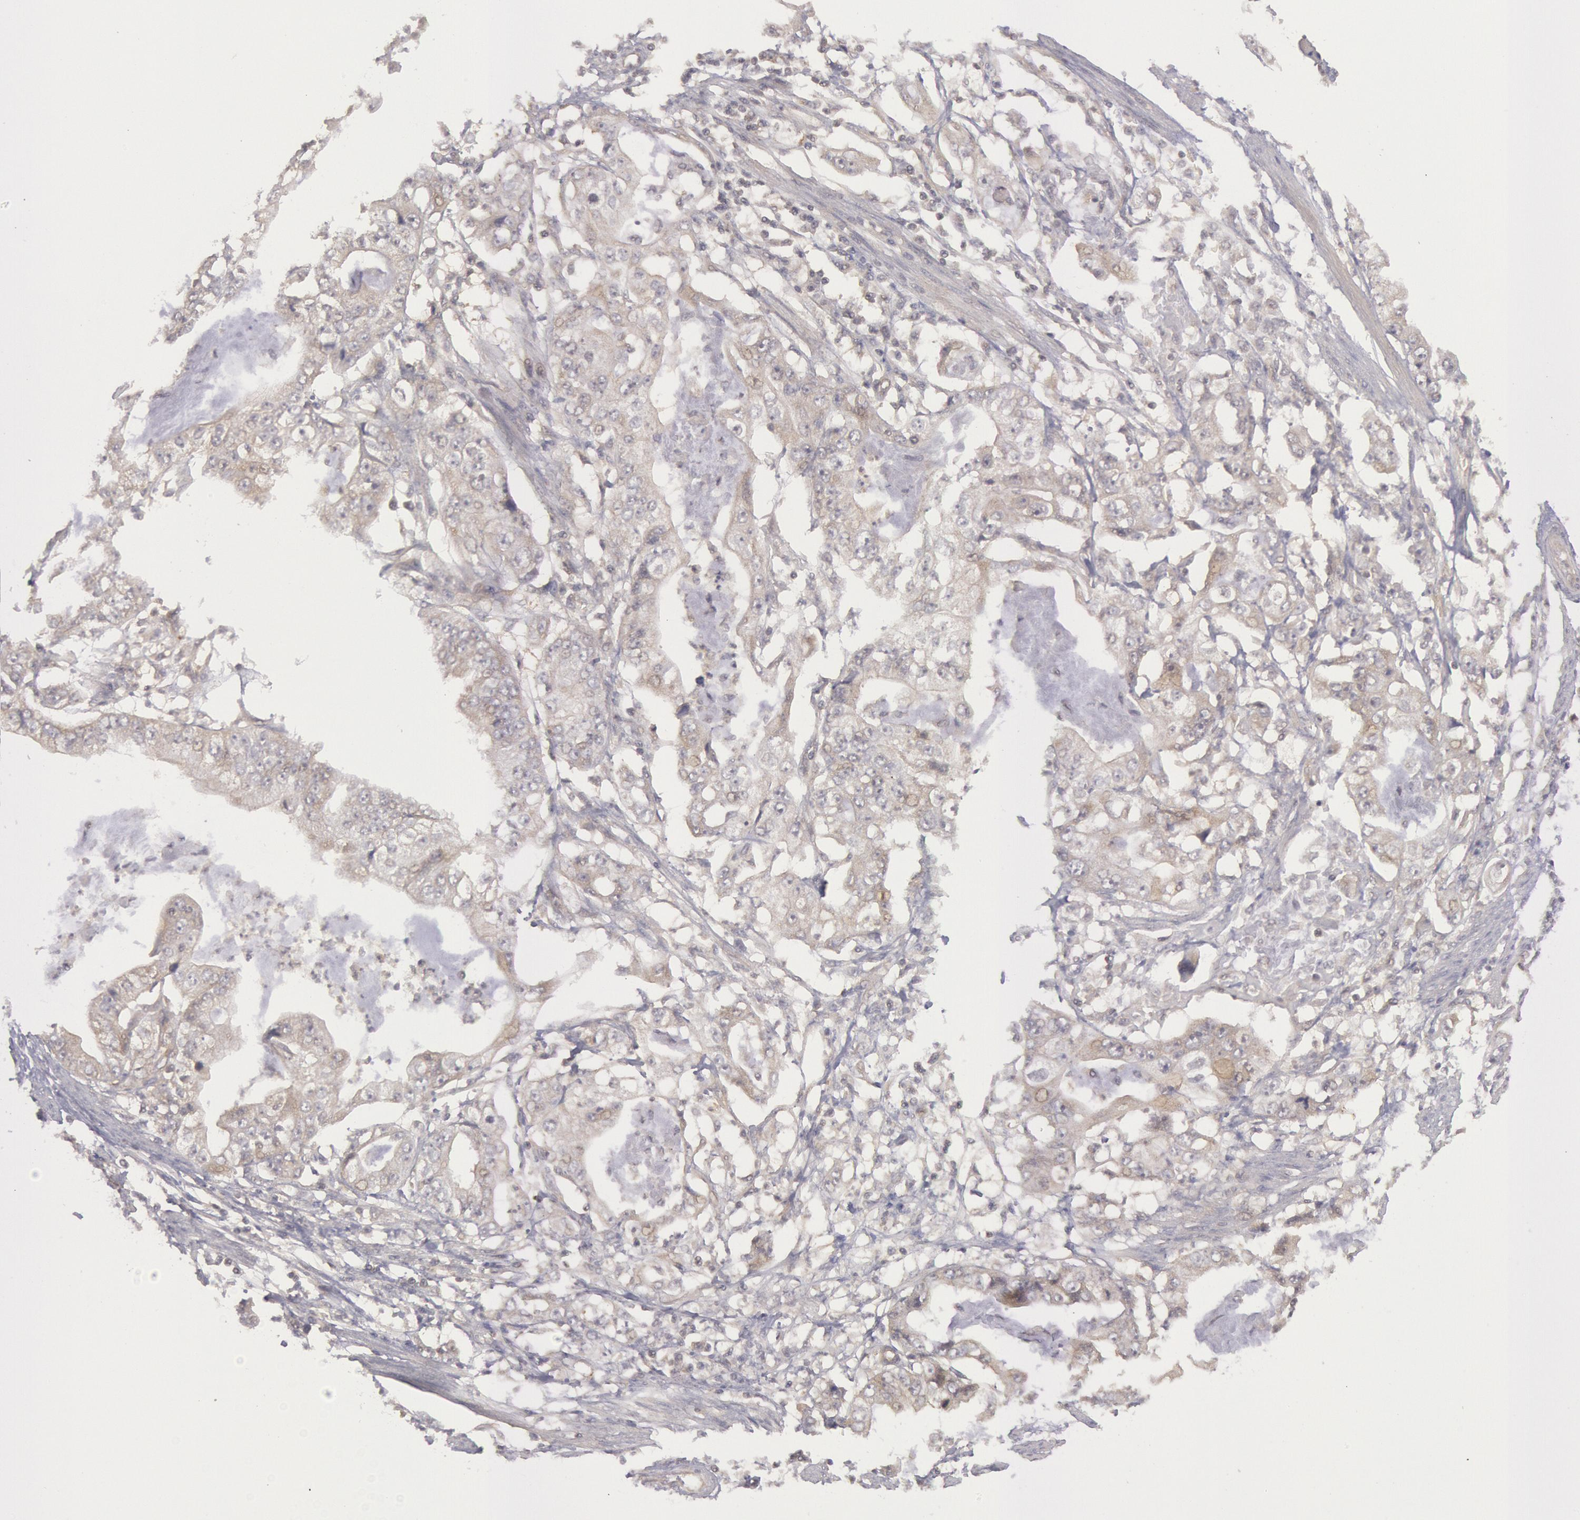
{"staining": {"intensity": "weak", "quantity": "<25%", "location": "cytoplasmic/membranous"}, "tissue": "stomach cancer", "cell_type": "Tumor cells", "image_type": "cancer", "snomed": [{"axis": "morphology", "description": "Adenocarcinoma, NOS"}, {"axis": "topography", "description": "Pancreas"}, {"axis": "topography", "description": "Stomach, upper"}], "caption": "IHC image of human stomach cancer stained for a protein (brown), which displays no staining in tumor cells.", "gene": "BRAF", "patient": {"sex": "male", "age": 77}}